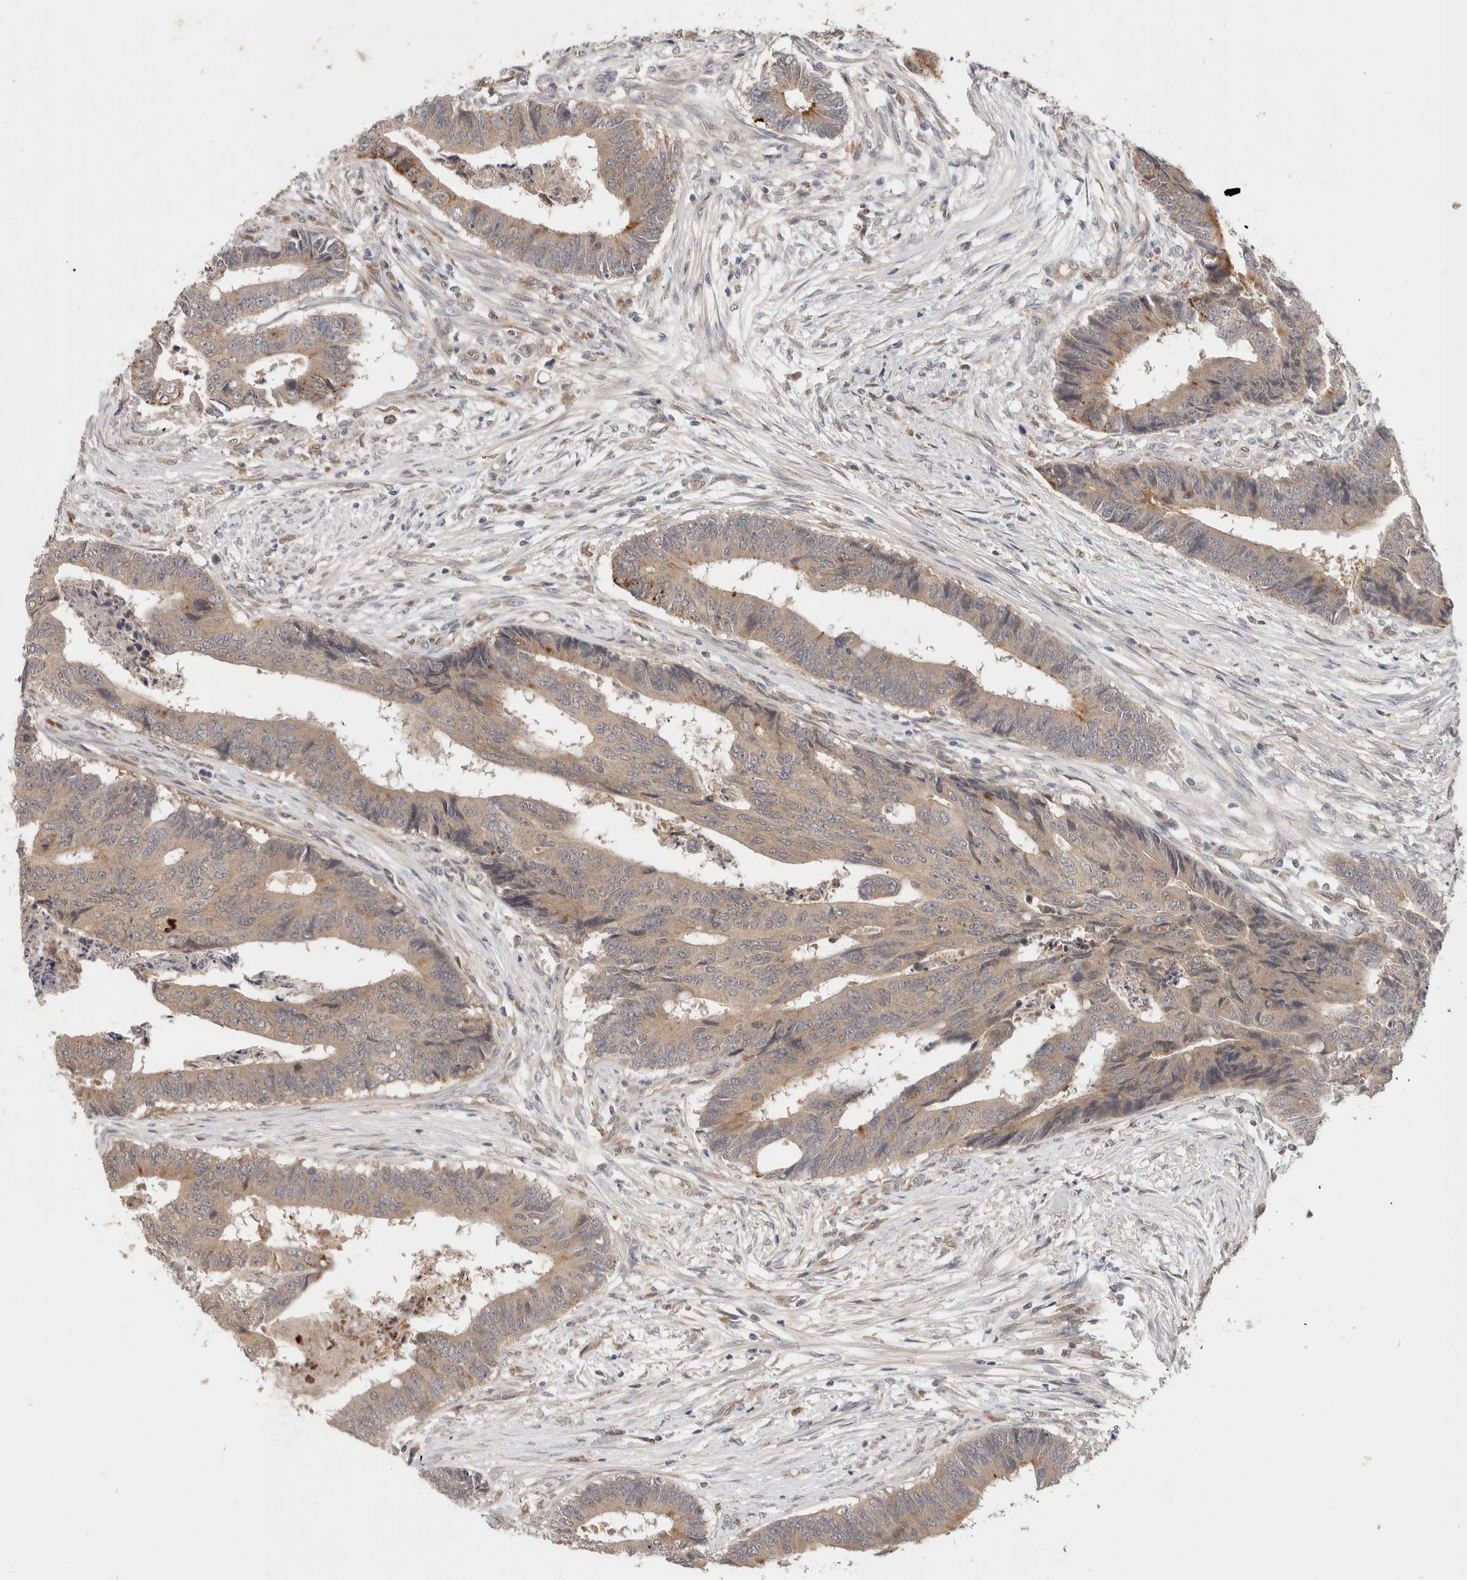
{"staining": {"intensity": "weak", "quantity": "25%-75%", "location": "cytoplasmic/membranous"}, "tissue": "colorectal cancer", "cell_type": "Tumor cells", "image_type": "cancer", "snomed": [{"axis": "morphology", "description": "Adenocarcinoma, NOS"}, {"axis": "topography", "description": "Rectum"}], "caption": "Brown immunohistochemical staining in human adenocarcinoma (colorectal) demonstrates weak cytoplasmic/membranous staining in approximately 25%-75% of tumor cells. (Stains: DAB (3,3'-diaminobenzidine) in brown, nuclei in blue, Microscopy: brightfield microscopy at high magnification).", "gene": "SGK1", "patient": {"sex": "male", "age": 84}}